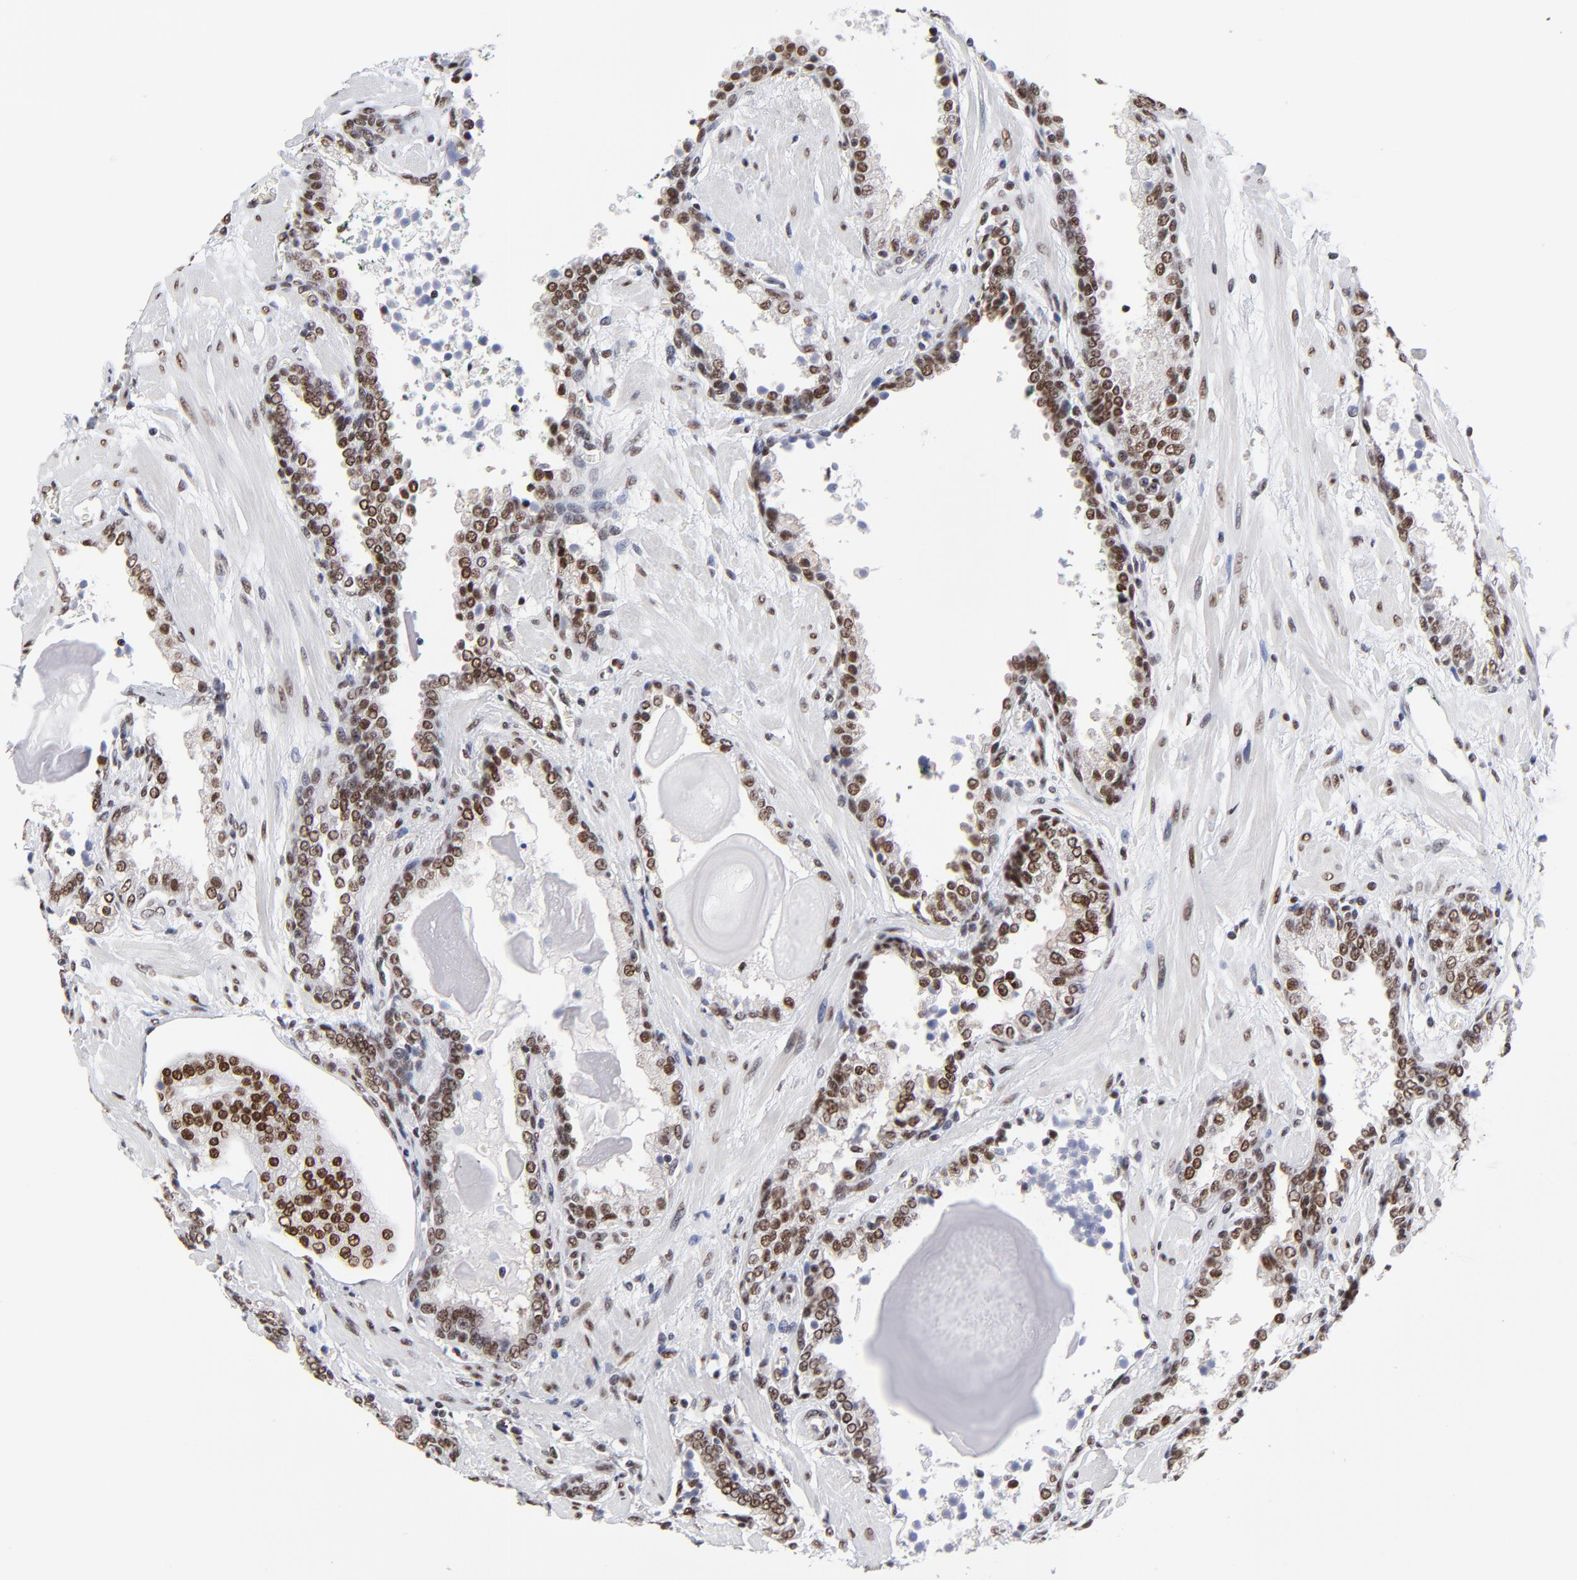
{"staining": {"intensity": "strong", "quantity": ">75%", "location": "nuclear"}, "tissue": "prostate cancer", "cell_type": "Tumor cells", "image_type": "cancer", "snomed": [{"axis": "morphology", "description": "Adenocarcinoma, Medium grade"}, {"axis": "topography", "description": "Prostate"}], "caption": "Prostate cancer stained with a brown dye demonstrates strong nuclear positive staining in about >75% of tumor cells.", "gene": "ZMYM3", "patient": {"sex": "male", "age": 70}}